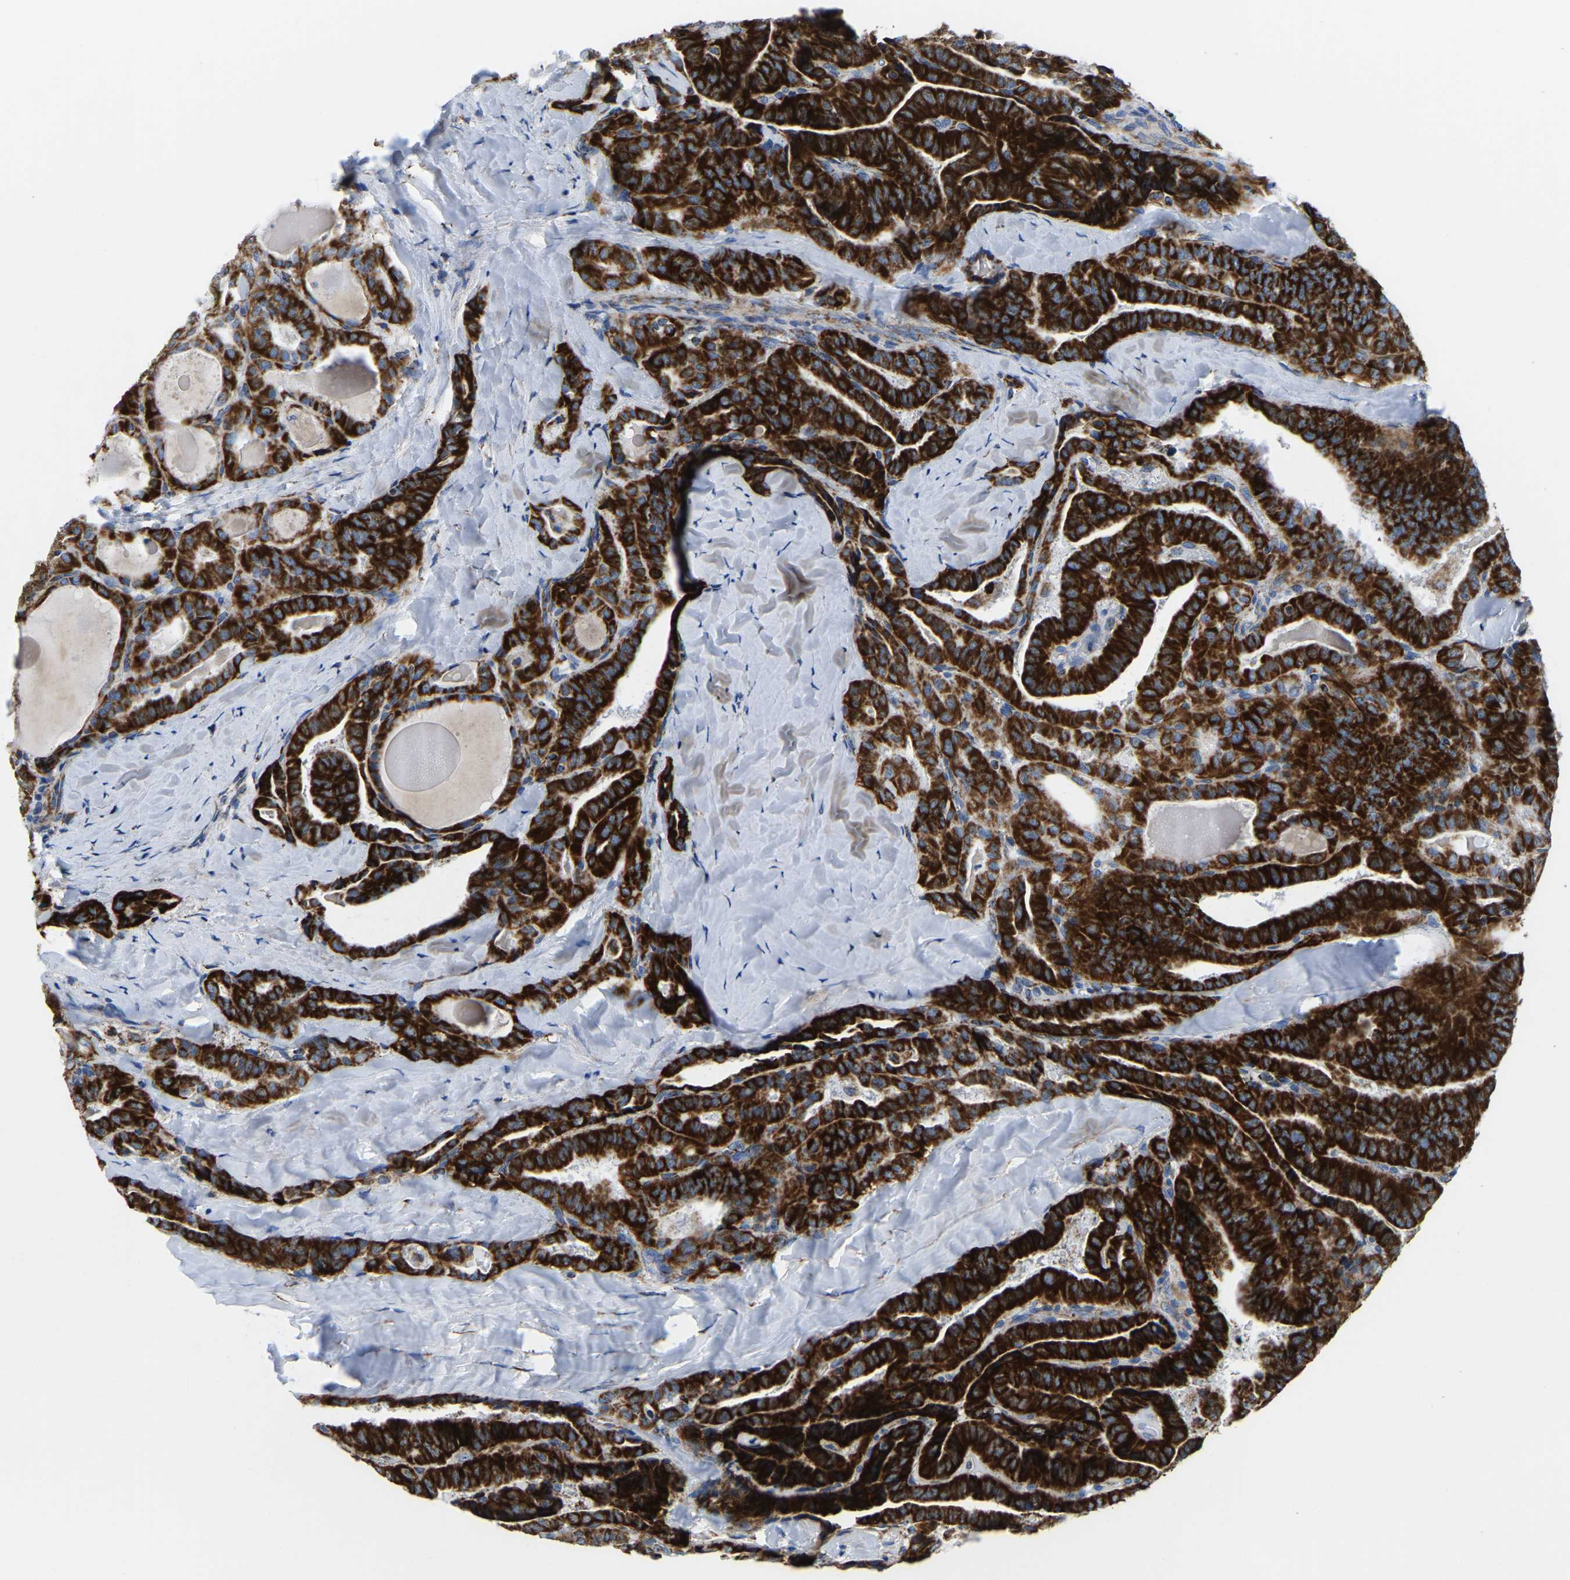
{"staining": {"intensity": "strong", "quantity": ">75%", "location": "cytoplasmic/membranous"}, "tissue": "thyroid cancer", "cell_type": "Tumor cells", "image_type": "cancer", "snomed": [{"axis": "morphology", "description": "Papillary adenocarcinoma, NOS"}, {"axis": "topography", "description": "Thyroid gland"}], "caption": "DAB (3,3'-diaminobenzidine) immunohistochemical staining of human thyroid cancer (papillary adenocarcinoma) exhibits strong cytoplasmic/membranous protein positivity in approximately >75% of tumor cells.", "gene": "SFXN1", "patient": {"sex": "male", "age": 77}}